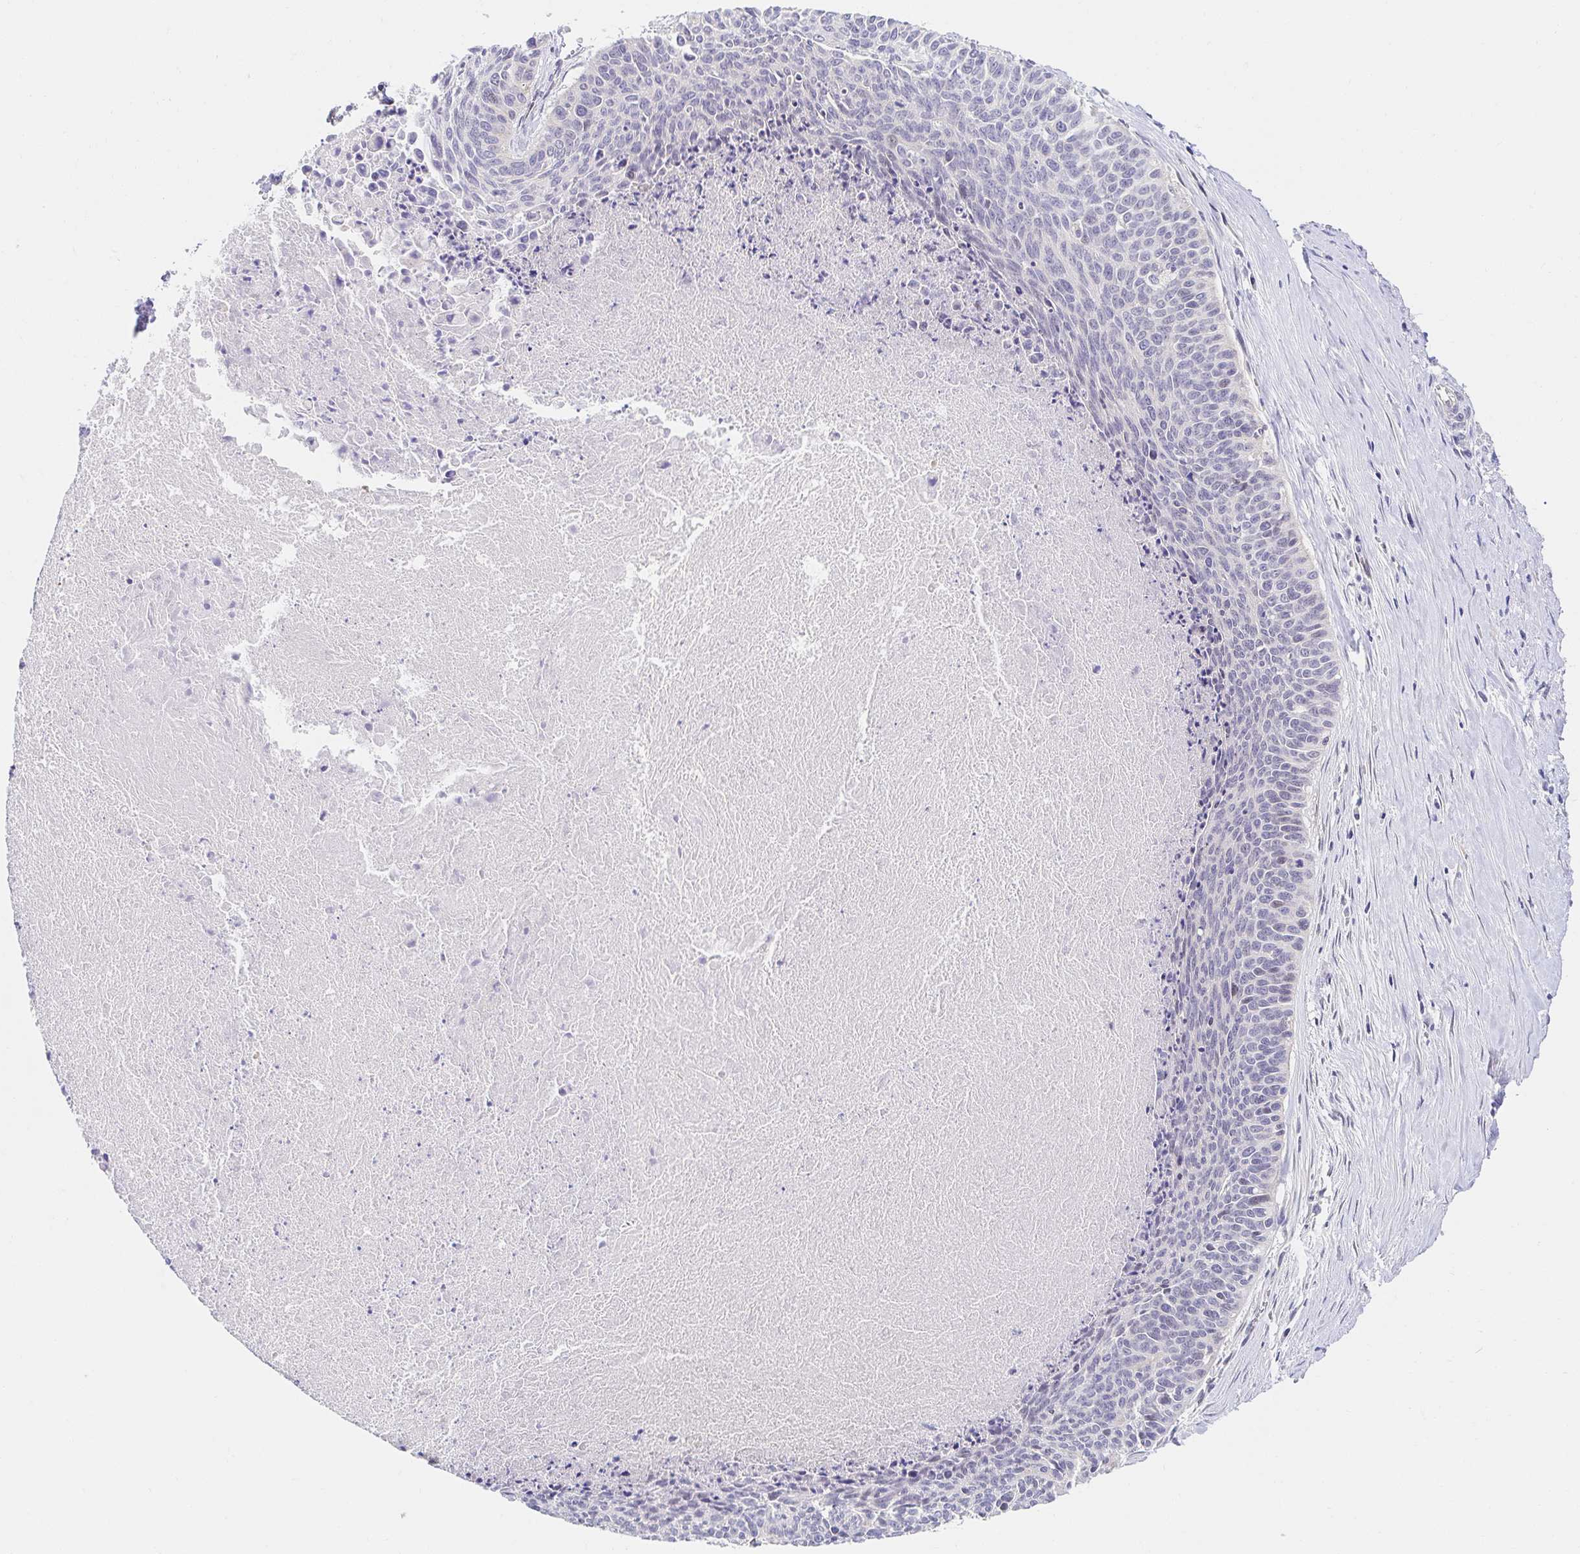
{"staining": {"intensity": "negative", "quantity": "none", "location": "none"}, "tissue": "cervical cancer", "cell_type": "Tumor cells", "image_type": "cancer", "snomed": [{"axis": "morphology", "description": "Squamous cell carcinoma, NOS"}, {"axis": "topography", "description": "Cervix"}], "caption": "This is a image of IHC staining of squamous cell carcinoma (cervical), which shows no staining in tumor cells.", "gene": "AKAP14", "patient": {"sex": "female", "age": 55}}